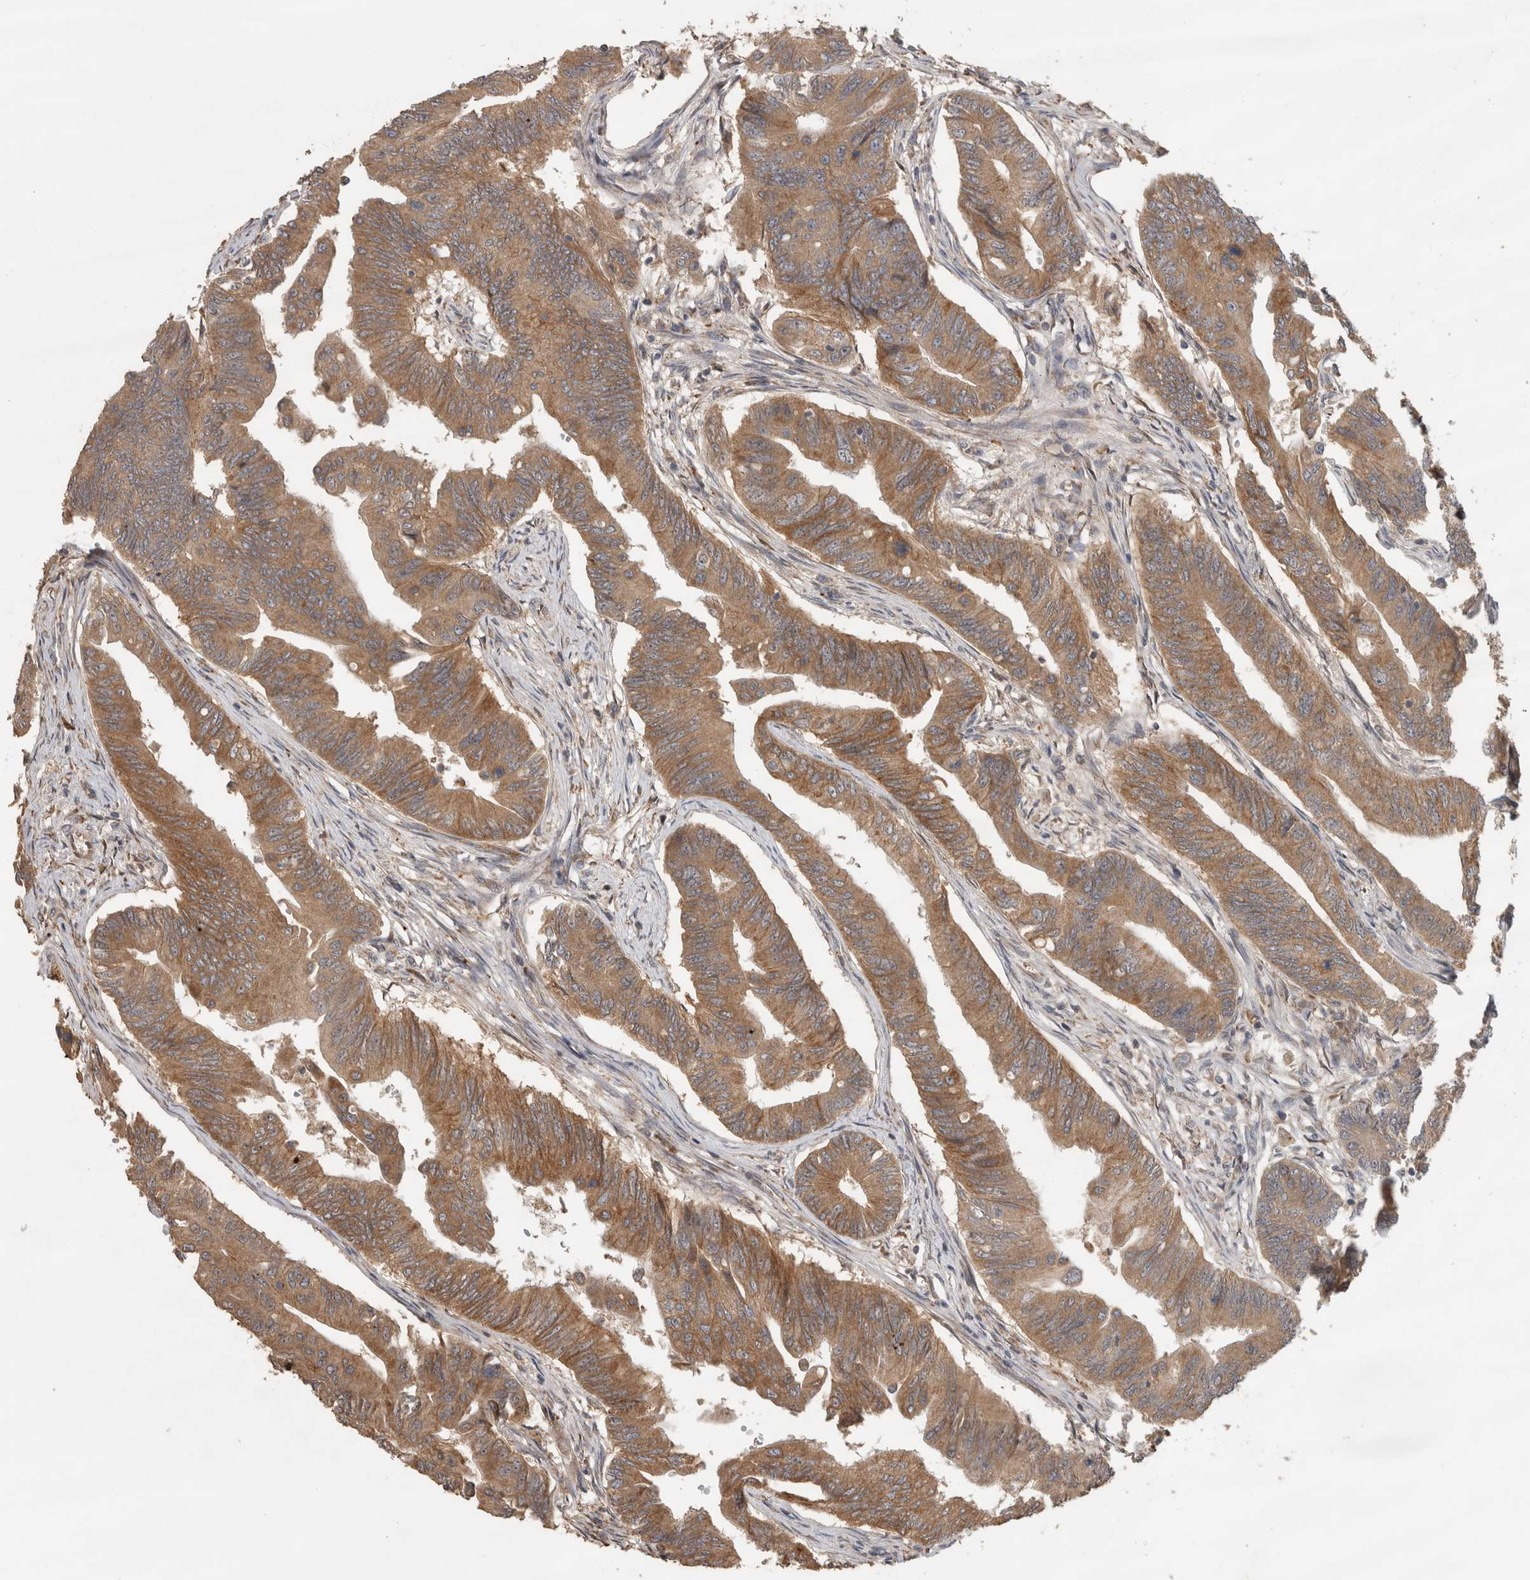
{"staining": {"intensity": "moderate", "quantity": ">75%", "location": "cytoplasmic/membranous"}, "tissue": "colorectal cancer", "cell_type": "Tumor cells", "image_type": "cancer", "snomed": [{"axis": "morphology", "description": "Adenoma, NOS"}, {"axis": "morphology", "description": "Adenocarcinoma, NOS"}, {"axis": "topography", "description": "Colon"}], "caption": "Immunohistochemistry (DAB (3,3'-diaminobenzidine)) staining of colorectal cancer (adenocarcinoma) exhibits moderate cytoplasmic/membranous protein positivity in approximately >75% of tumor cells.", "gene": "TBCE", "patient": {"sex": "male", "age": 79}}